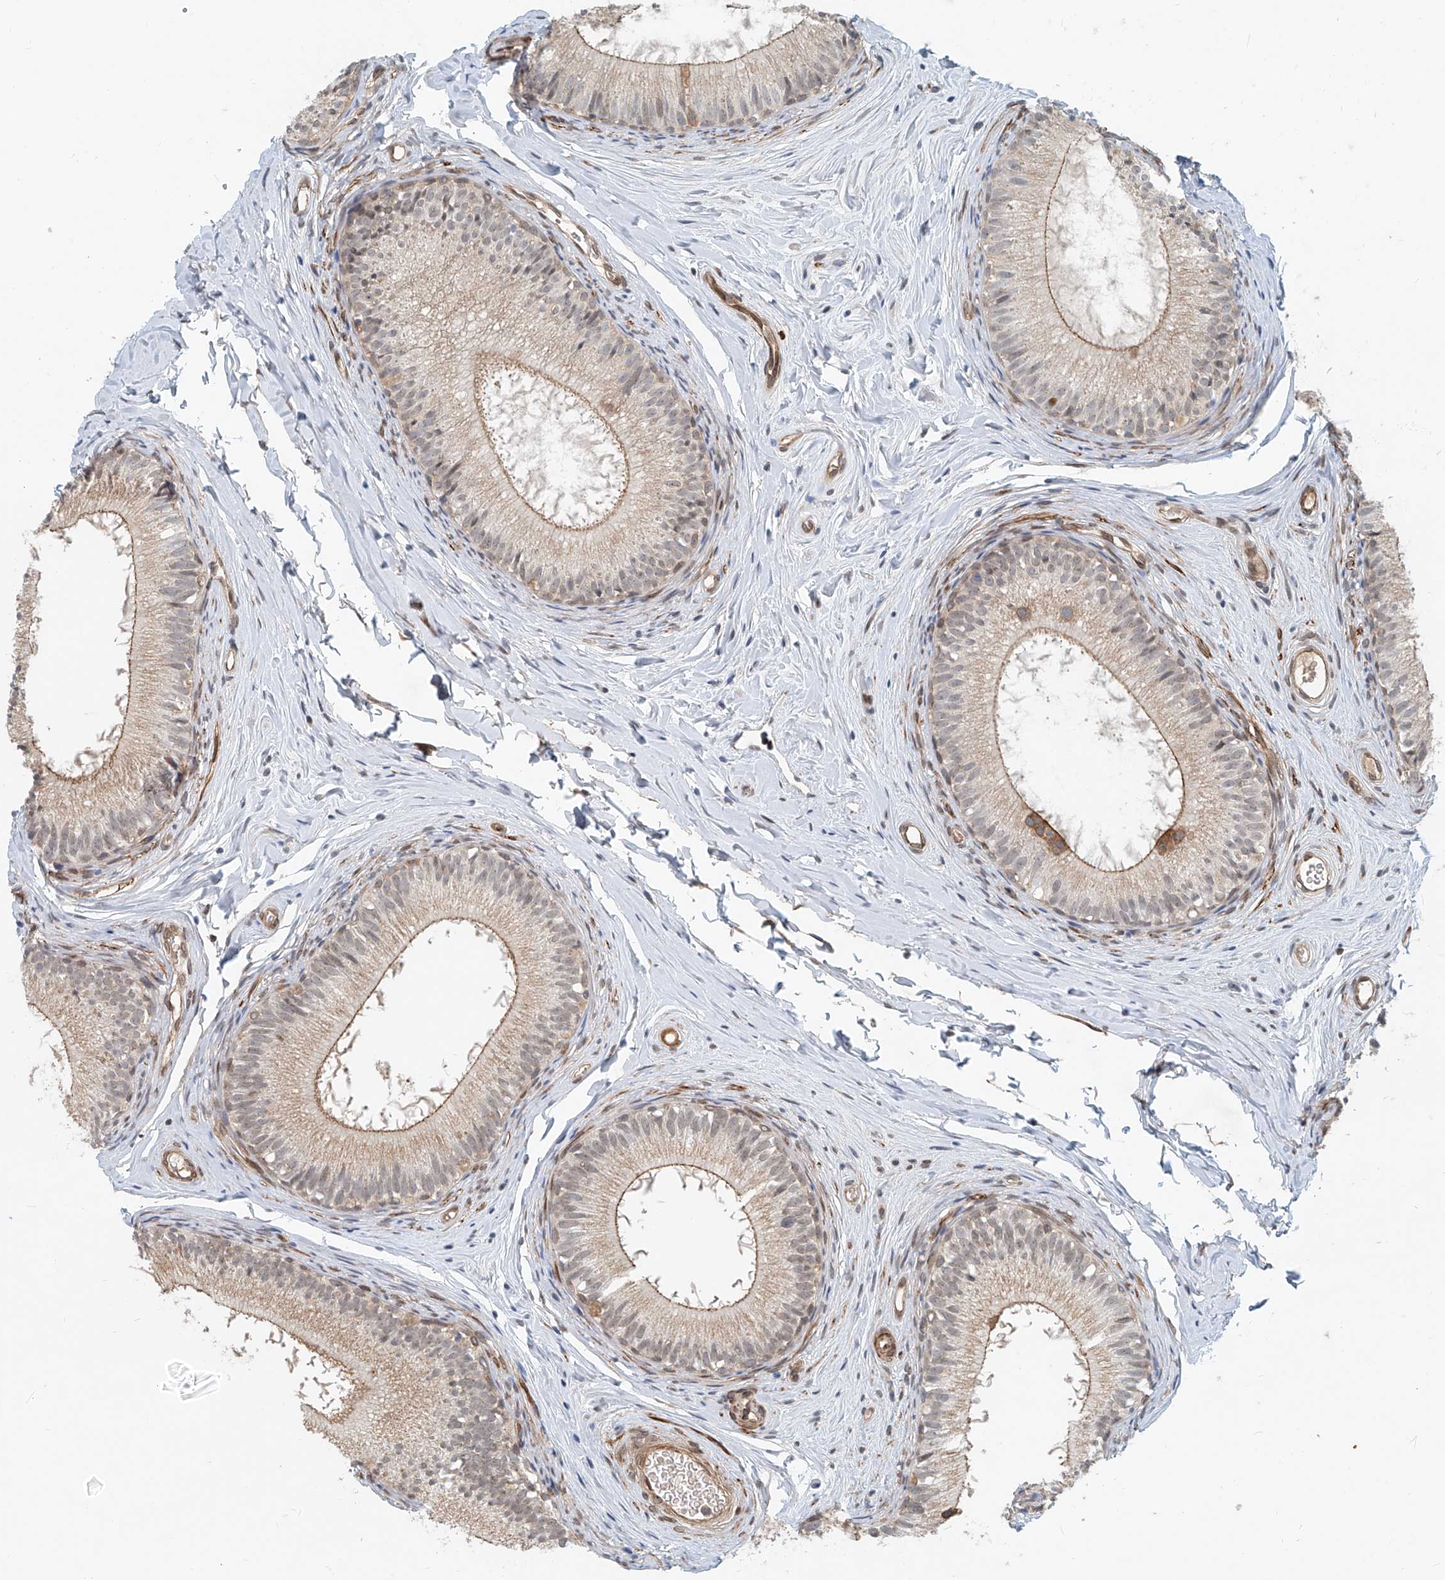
{"staining": {"intensity": "moderate", "quantity": "25%-75%", "location": "cytoplasmic/membranous"}, "tissue": "epididymis", "cell_type": "Glandular cells", "image_type": "normal", "snomed": [{"axis": "morphology", "description": "Normal tissue, NOS"}, {"axis": "topography", "description": "Epididymis"}], "caption": "Human epididymis stained for a protein (brown) displays moderate cytoplasmic/membranous positive positivity in about 25%-75% of glandular cells.", "gene": "SASH1", "patient": {"sex": "male", "age": 34}}